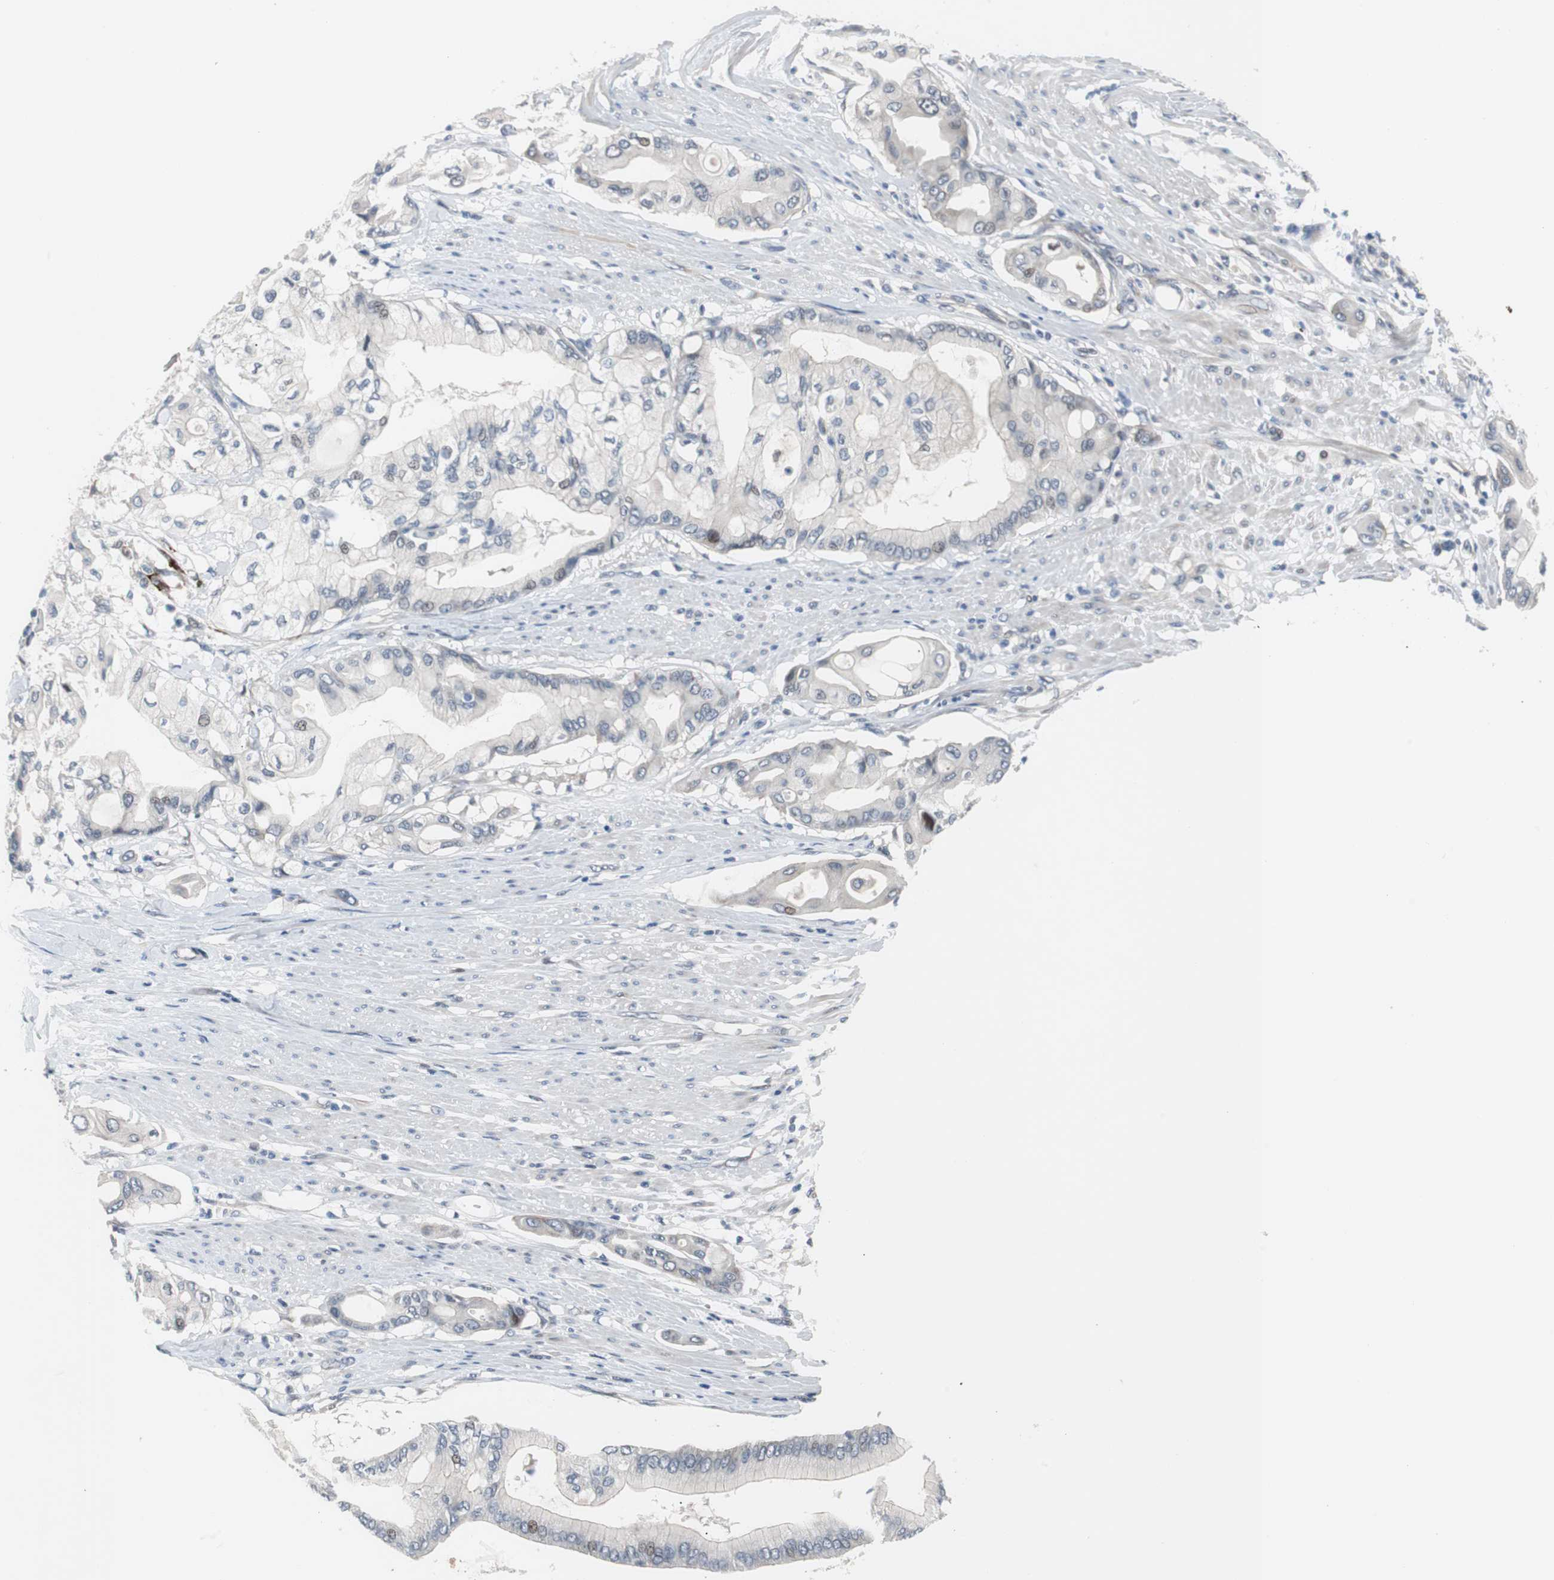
{"staining": {"intensity": "weak", "quantity": "<25%", "location": "nuclear"}, "tissue": "pancreatic cancer", "cell_type": "Tumor cells", "image_type": "cancer", "snomed": [{"axis": "morphology", "description": "Adenocarcinoma, NOS"}, {"axis": "morphology", "description": "Adenocarcinoma, metastatic, NOS"}, {"axis": "topography", "description": "Lymph node"}, {"axis": "topography", "description": "Pancreas"}, {"axis": "topography", "description": "Duodenum"}], "caption": "Human pancreatic metastatic adenocarcinoma stained for a protein using immunohistochemistry reveals no positivity in tumor cells.", "gene": "MAP2K4", "patient": {"sex": "female", "age": 64}}